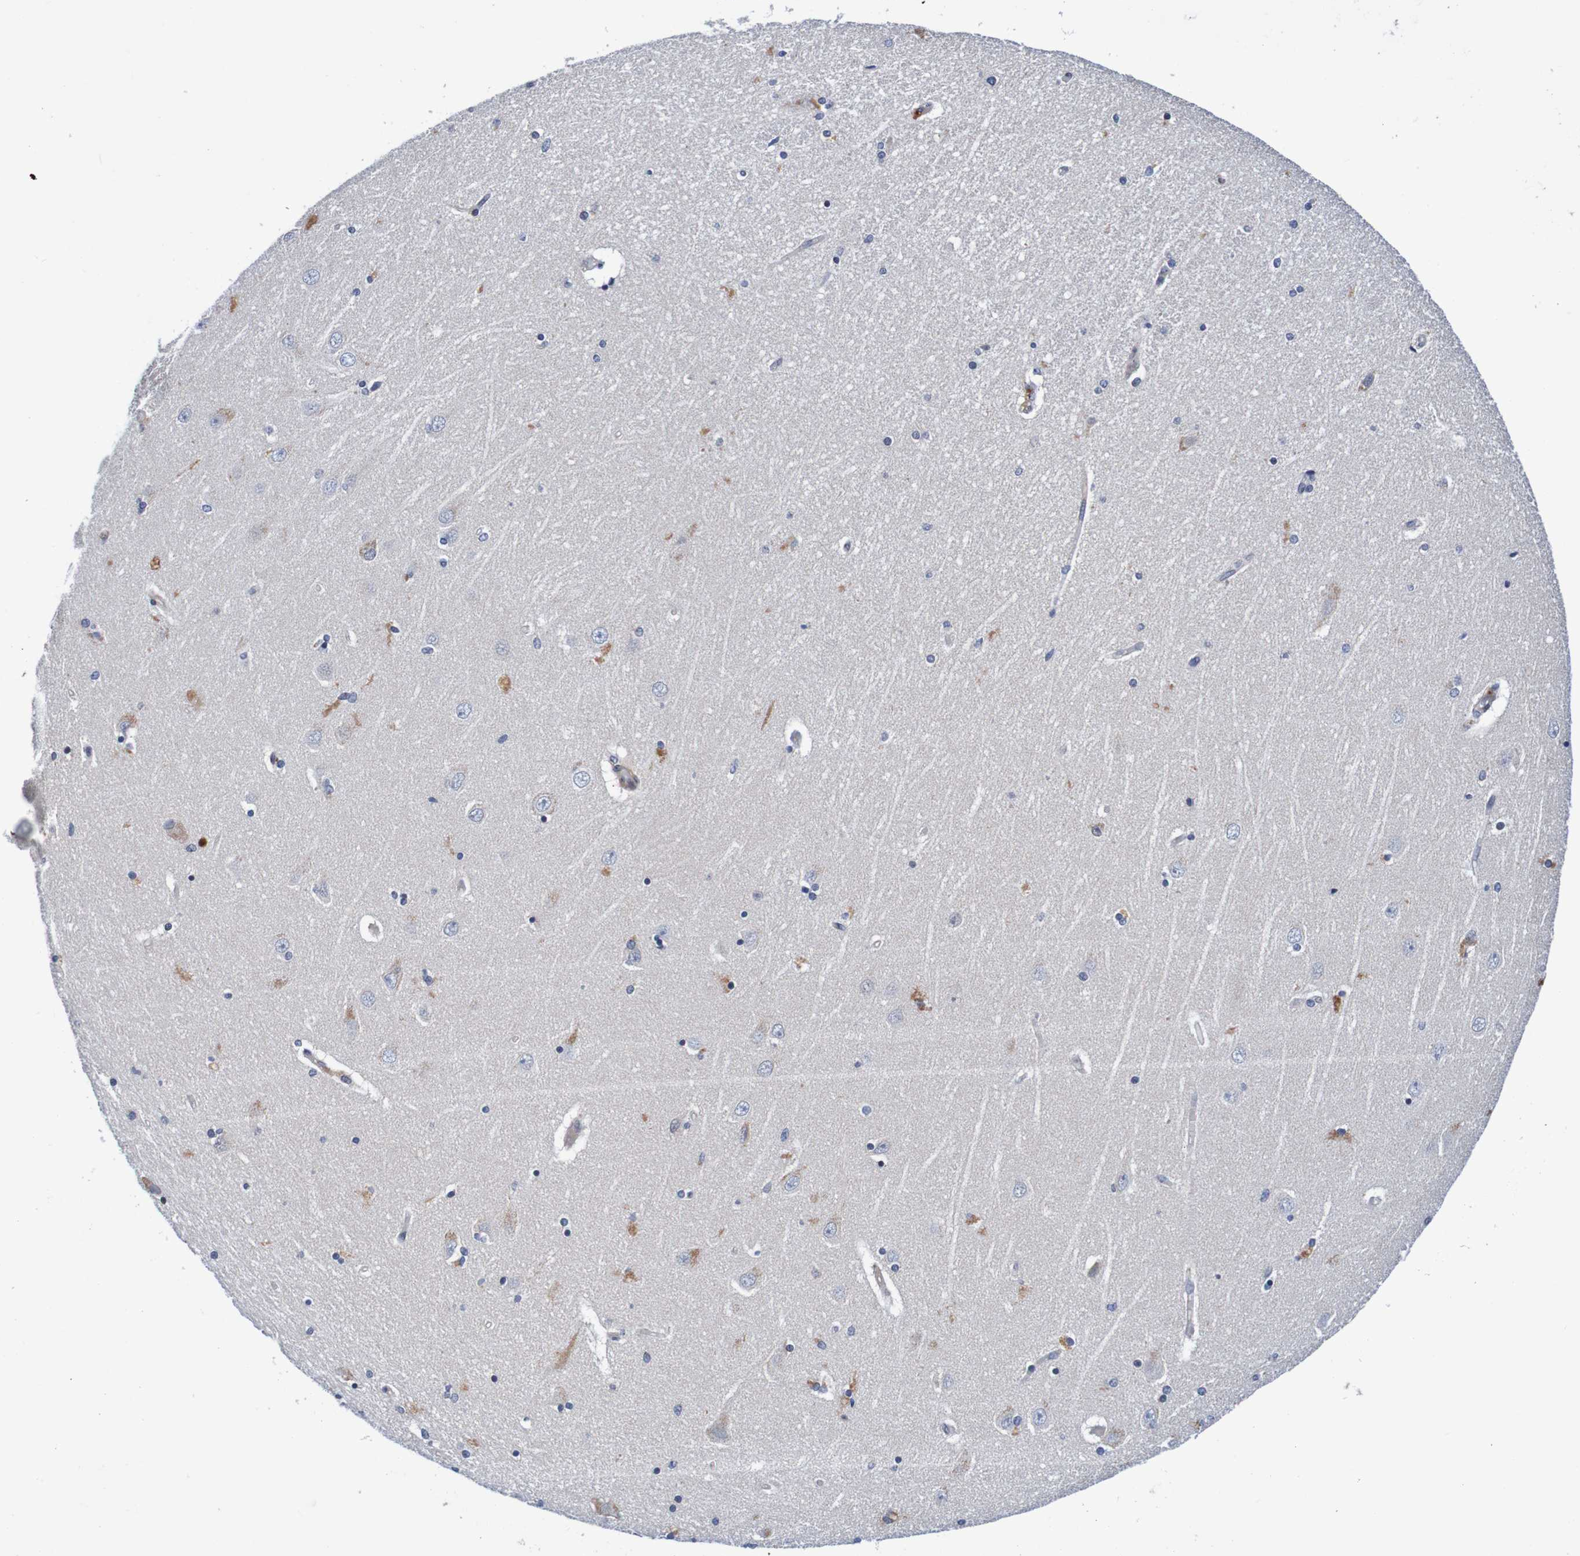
{"staining": {"intensity": "negative", "quantity": "none", "location": "none"}, "tissue": "hippocampus", "cell_type": "Glial cells", "image_type": "normal", "snomed": [{"axis": "morphology", "description": "Normal tissue, NOS"}, {"axis": "topography", "description": "Hippocampus"}], "caption": "DAB immunohistochemical staining of benign hippocampus reveals no significant positivity in glial cells.", "gene": "CPED1", "patient": {"sex": "female", "age": 54}}